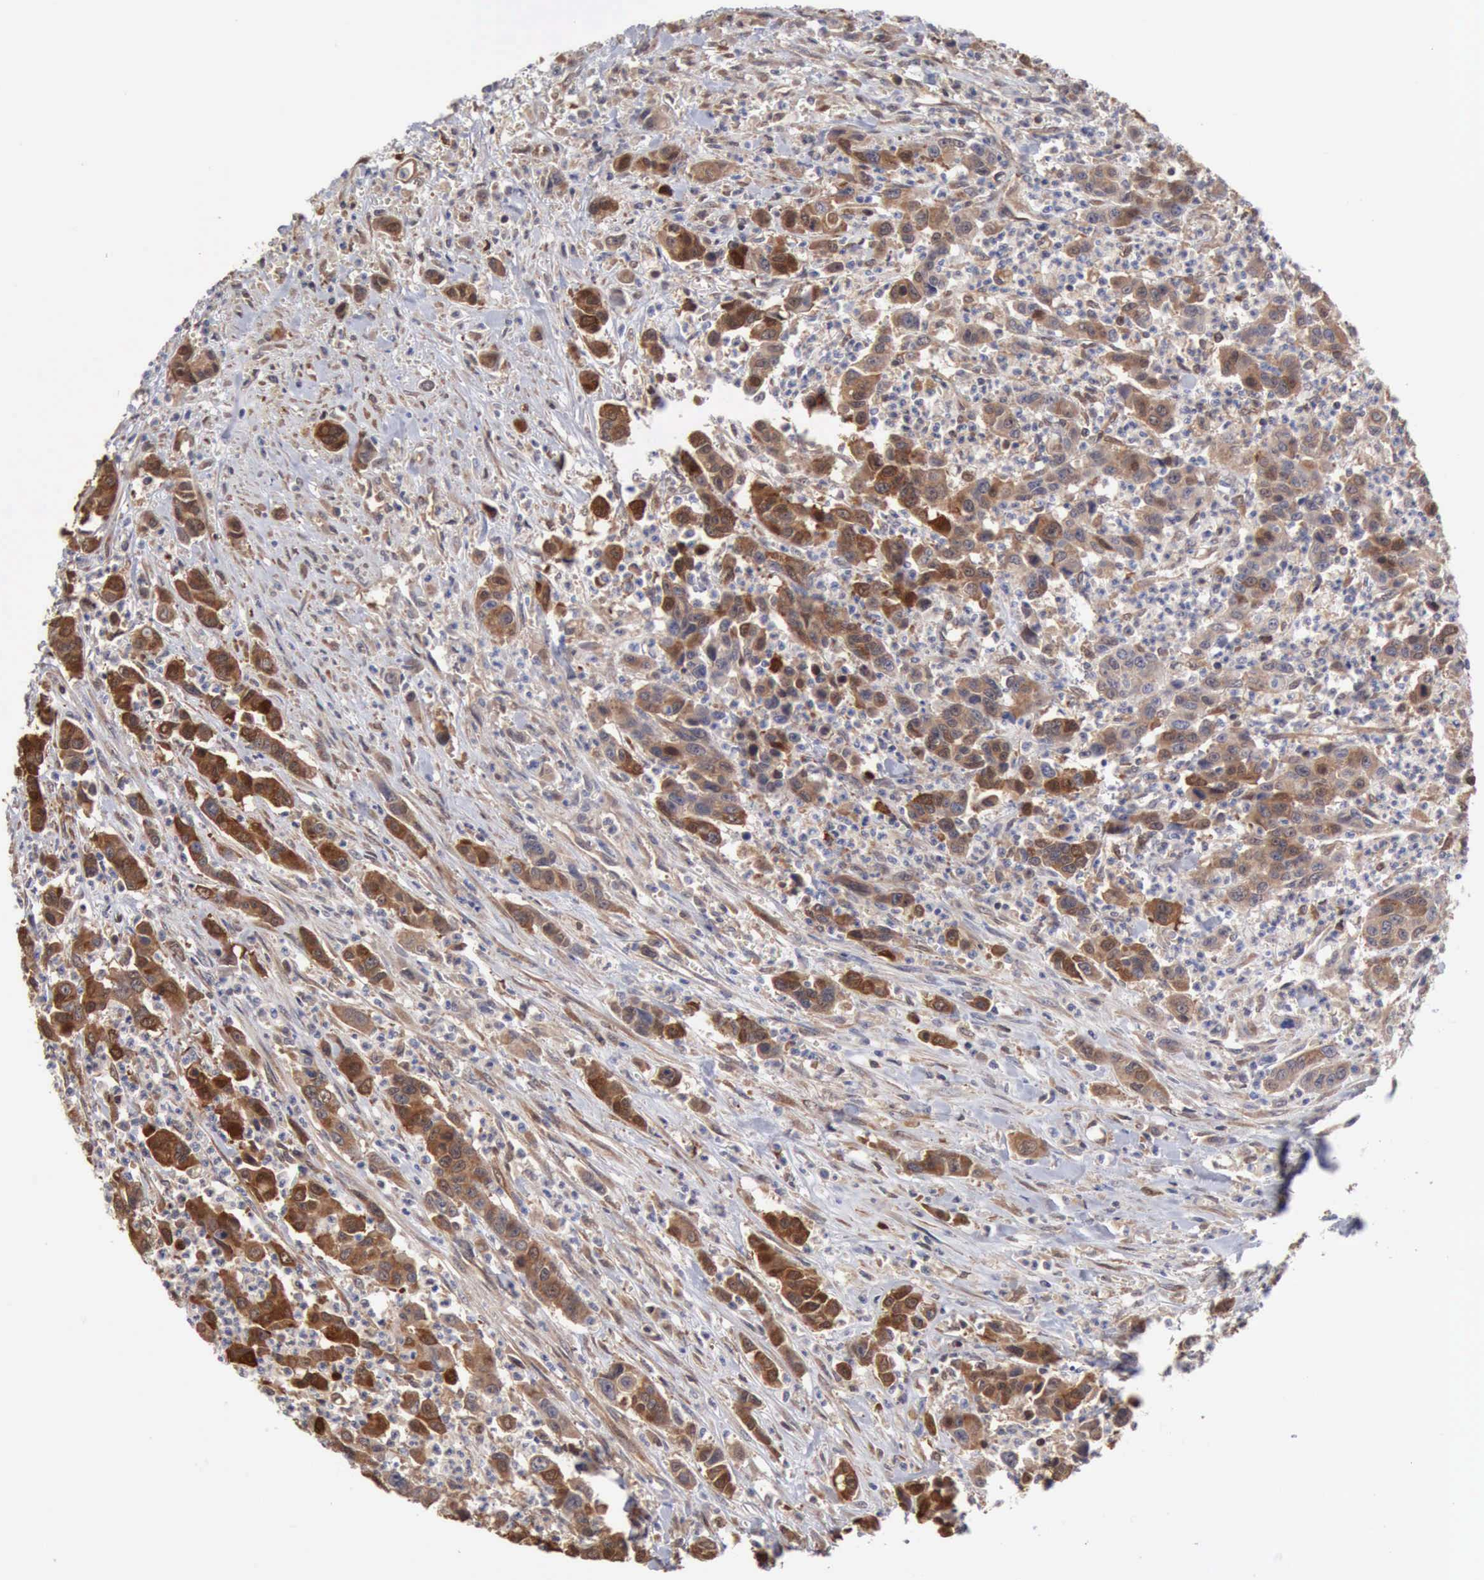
{"staining": {"intensity": "strong", "quantity": ">75%", "location": "cytoplasmic/membranous"}, "tissue": "urothelial cancer", "cell_type": "Tumor cells", "image_type": "cancer", "snomed": [{"axis": "morphology", "description": "Urothelial carcinoma, High grade"}, {"axis": "topography", "description": "Urinary bladder"}], "caption": "Immunohistochemistry staining of high-grade urothelial carcinoma, which shows high levels of strong cytoplasmic/membranous positivity in about >75% of tumor cells indicating strong cytoplasmic/membranous protein staining. The staining was performed using DAB (3,3'-diaminobenzidine) (brown) for protein detection and nuclei were counterstained in hematoxylin (blue).", "gene": "APOL2", "patient": {"sex": "male", "age": 86}}